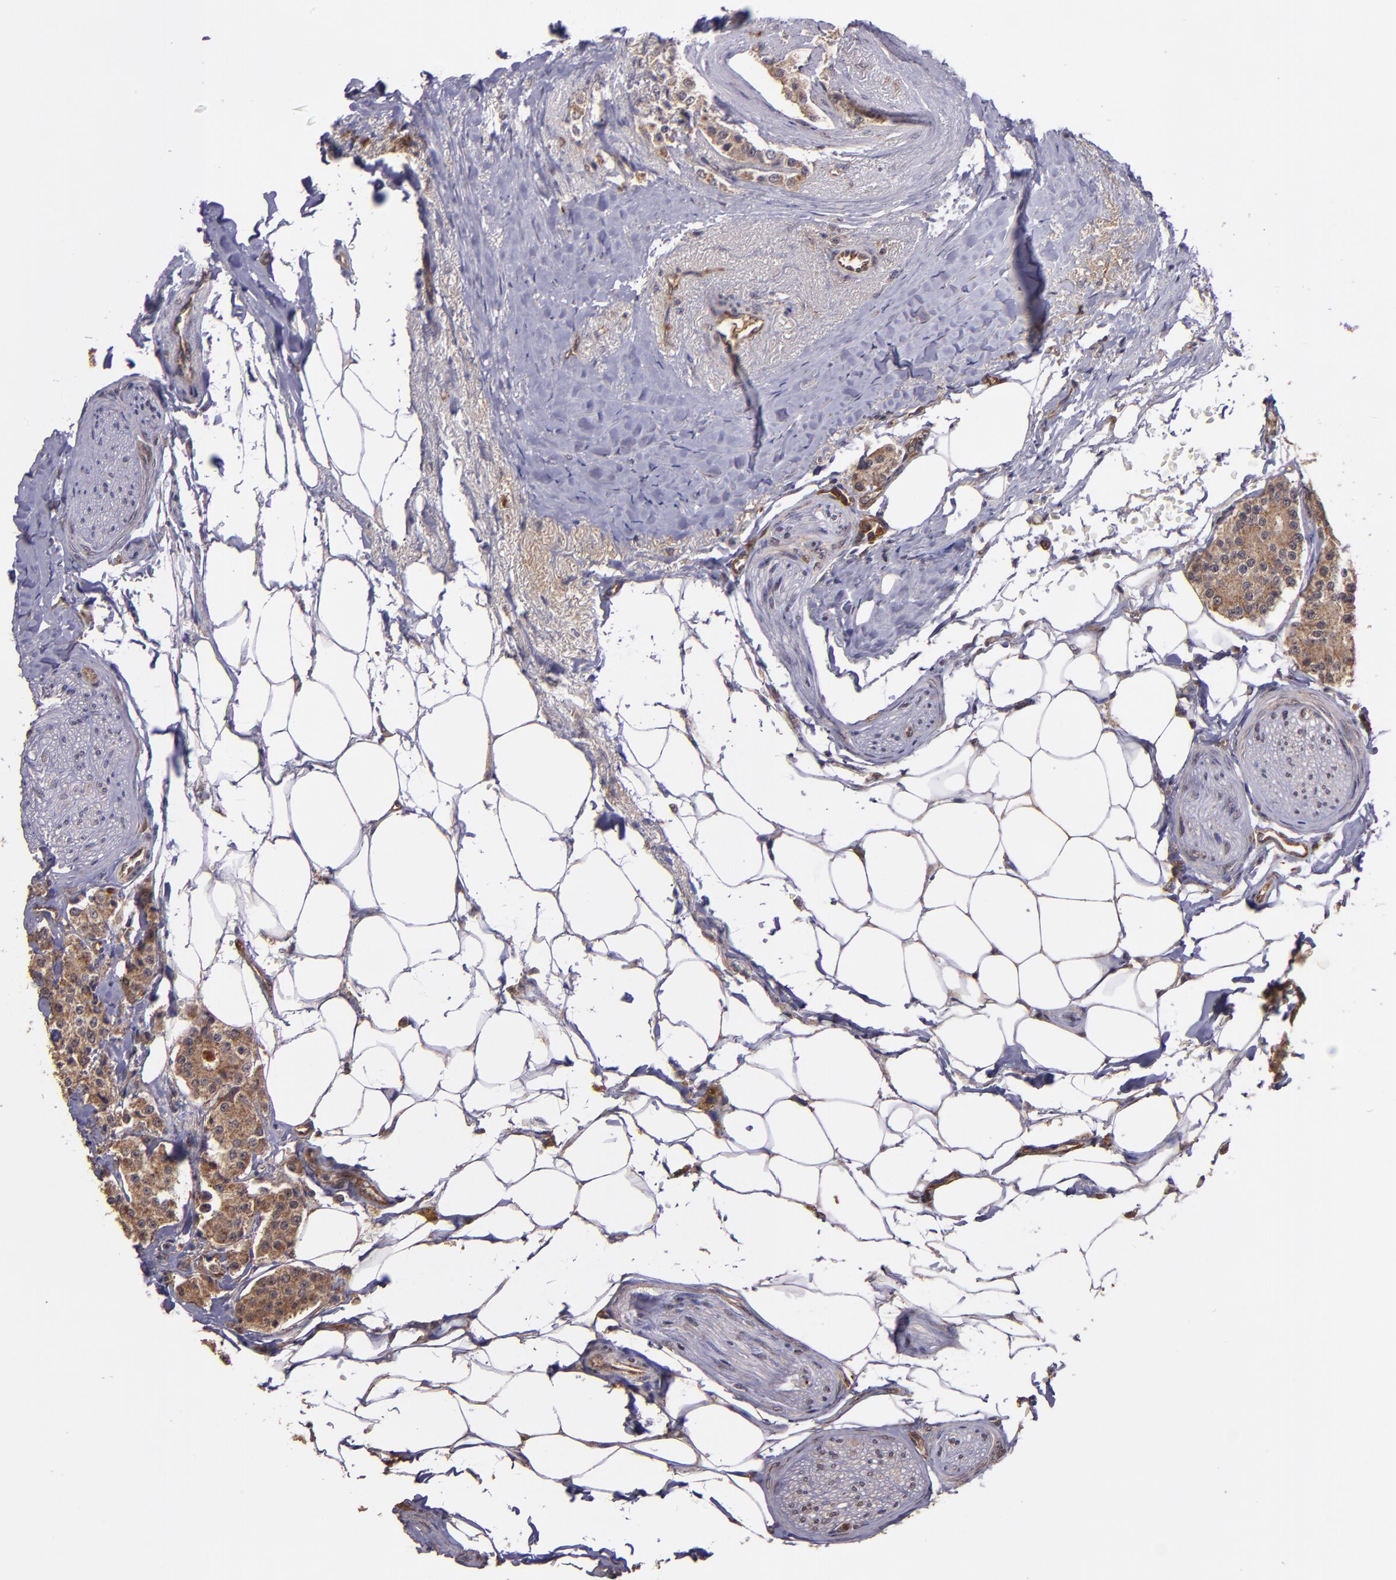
{"staining": {"intensity": "moderate", "quantity": ">75%", "location": "cytoplasmic/membranous"}, "tissue": "carcinoid", "cell_type": "Tumor cells", "image_type": "cancer", "snomed": [{"axis": "morphology", "description": "Carcinoid, malignant, NOS"}, {"axis": "topography", "description": "Colon"}], "caption": "Tumor cells show moderate cytoplasmic/membranous staining in approximately >75% of cells in carcinoid (malignant).", "gene": "USP51", "patient": {"sex": "female", "age": 61}}